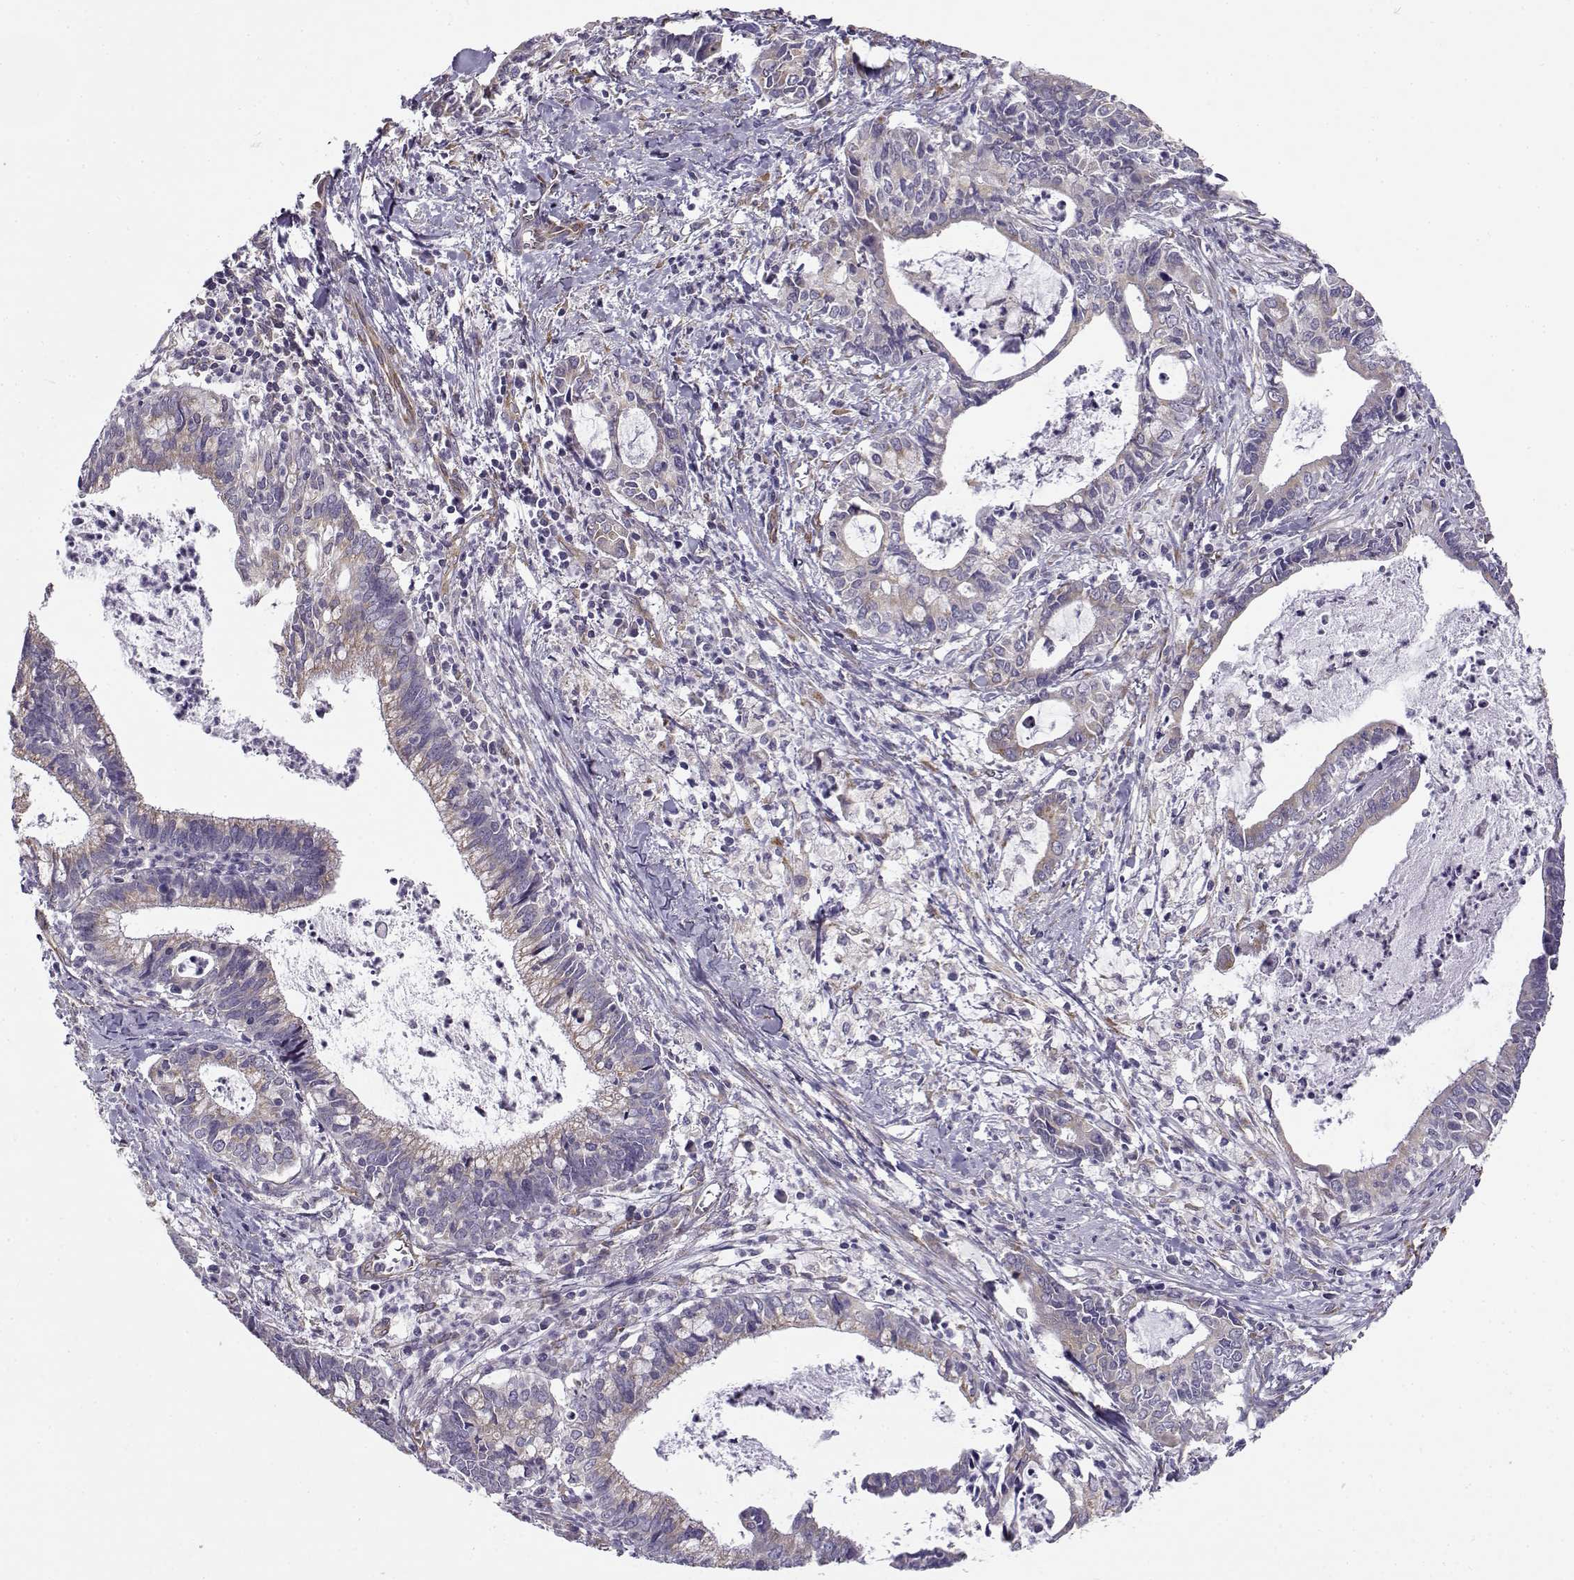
{"staining": {"intensity": "weak", "quantity": "<25%", "location": "cytoplasmic/membranous"}, "tissue": "cervical cancer", "cell_type": "Tumor cells", "image_type": "cancer", "snomed": [{"axis": "morphology", "description": "Adenocarcinoma, NOS"}, {"axis": "topography", "description": "Cervix"}], "caption": "Immunohistochemistry (IHC) micrograph of human cervical cancer stained for a protein (brown), which shows no staining in tumor cells.", "gene": "BEND6", "patient": {"sex": "female", "age": 42}}